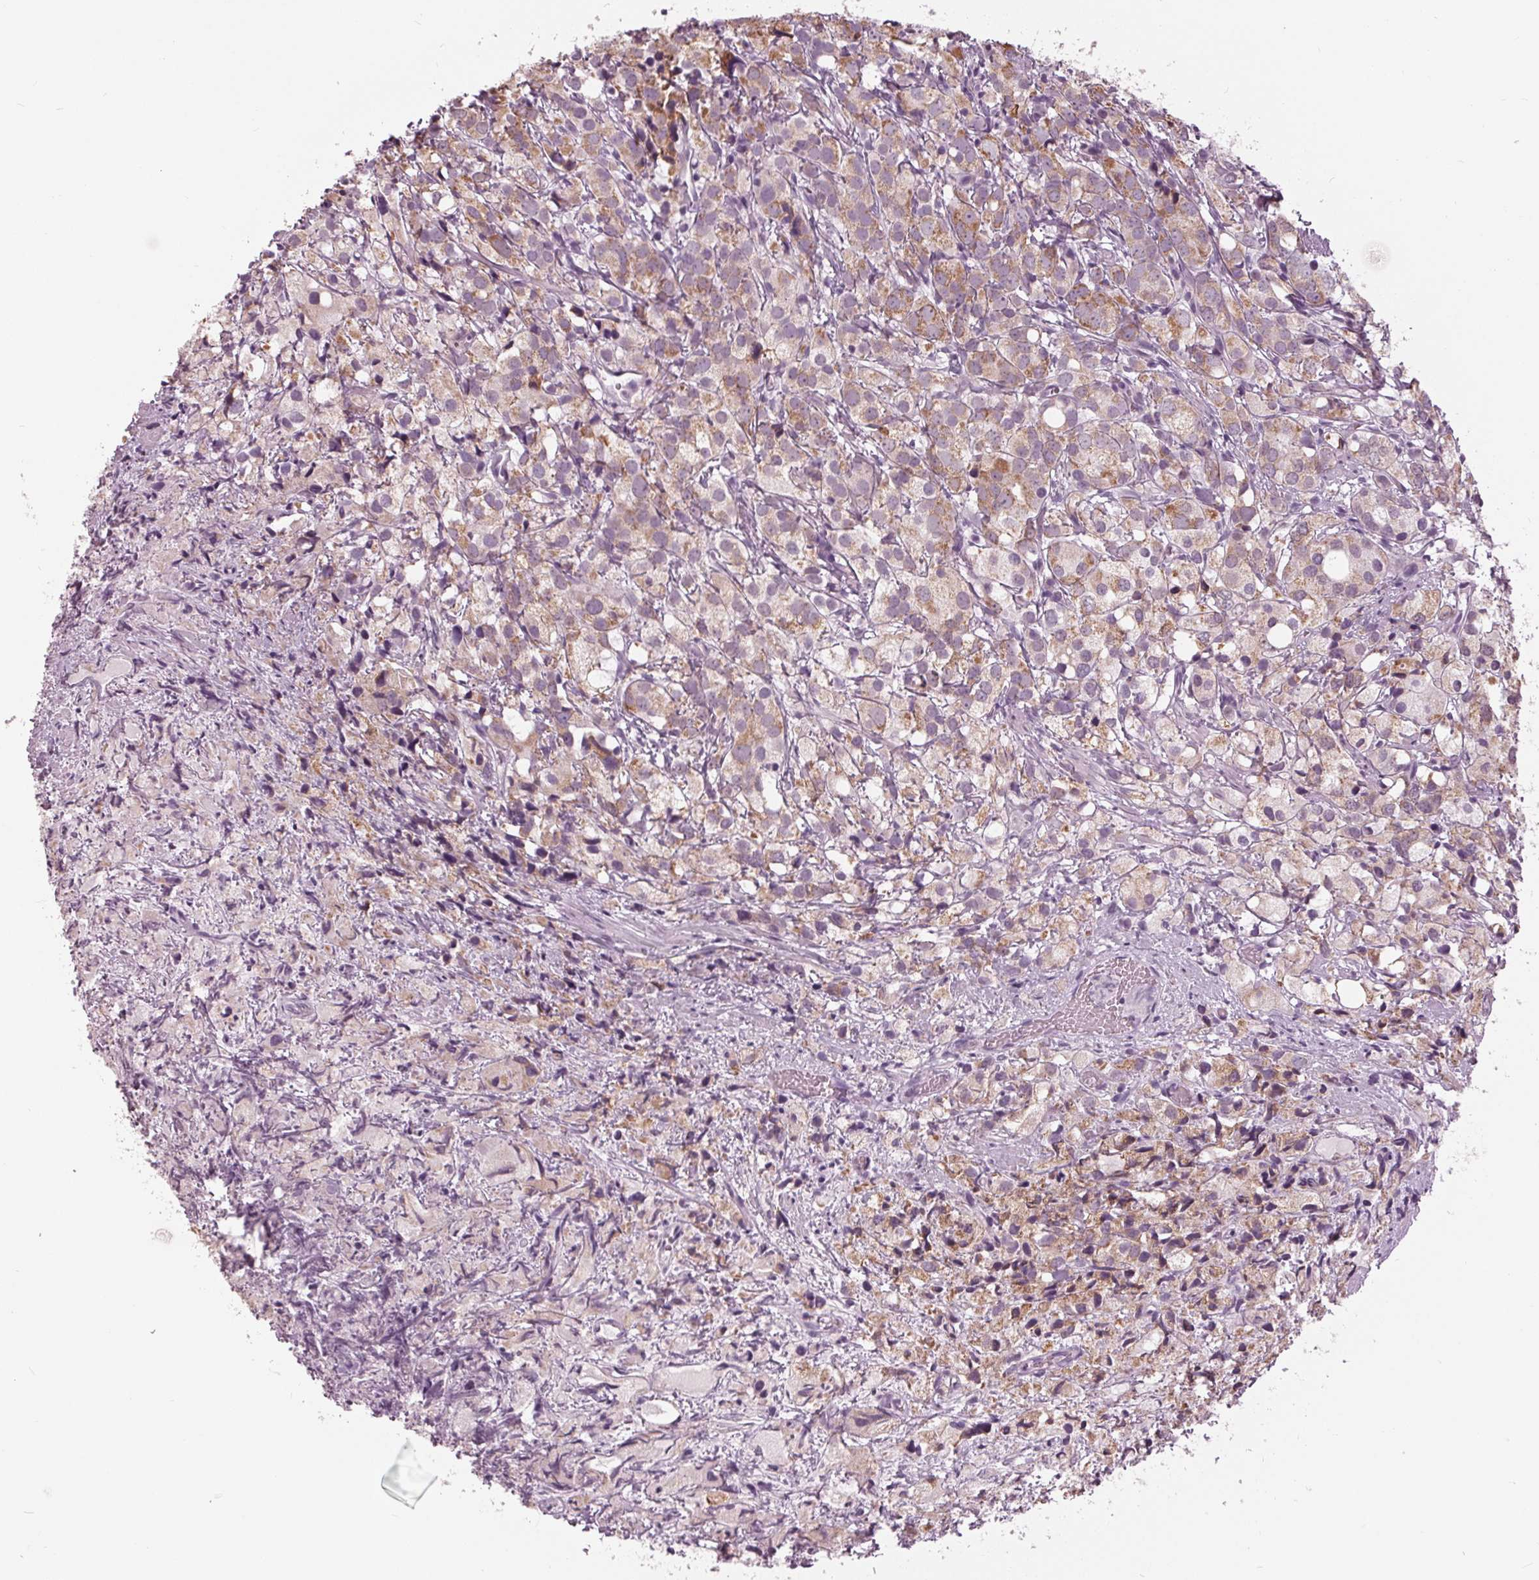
{"staining": {"intensity": "moderate", "quantity": "25%-75%", "location": "cytoplasmic/membranous"}, "tissue": "prostate cancer", "cell_type": "Tumor cells", "image_type": "cancer", "snomed": [{"axis": "morphology", "description": "Adenocarcinoma, High grade"}, {"axis": "topography", "description": "Prostate"}], "caption": "The image reveals immunohistochemical staining of prostate adenocarcinoma (high-grade). There is moderate cytoplasmic/membranous expression is identified in about 25%-75% of tumor cells.", "gene": "SAMD4A", "patient": {"sex": "male", "age": 86}}